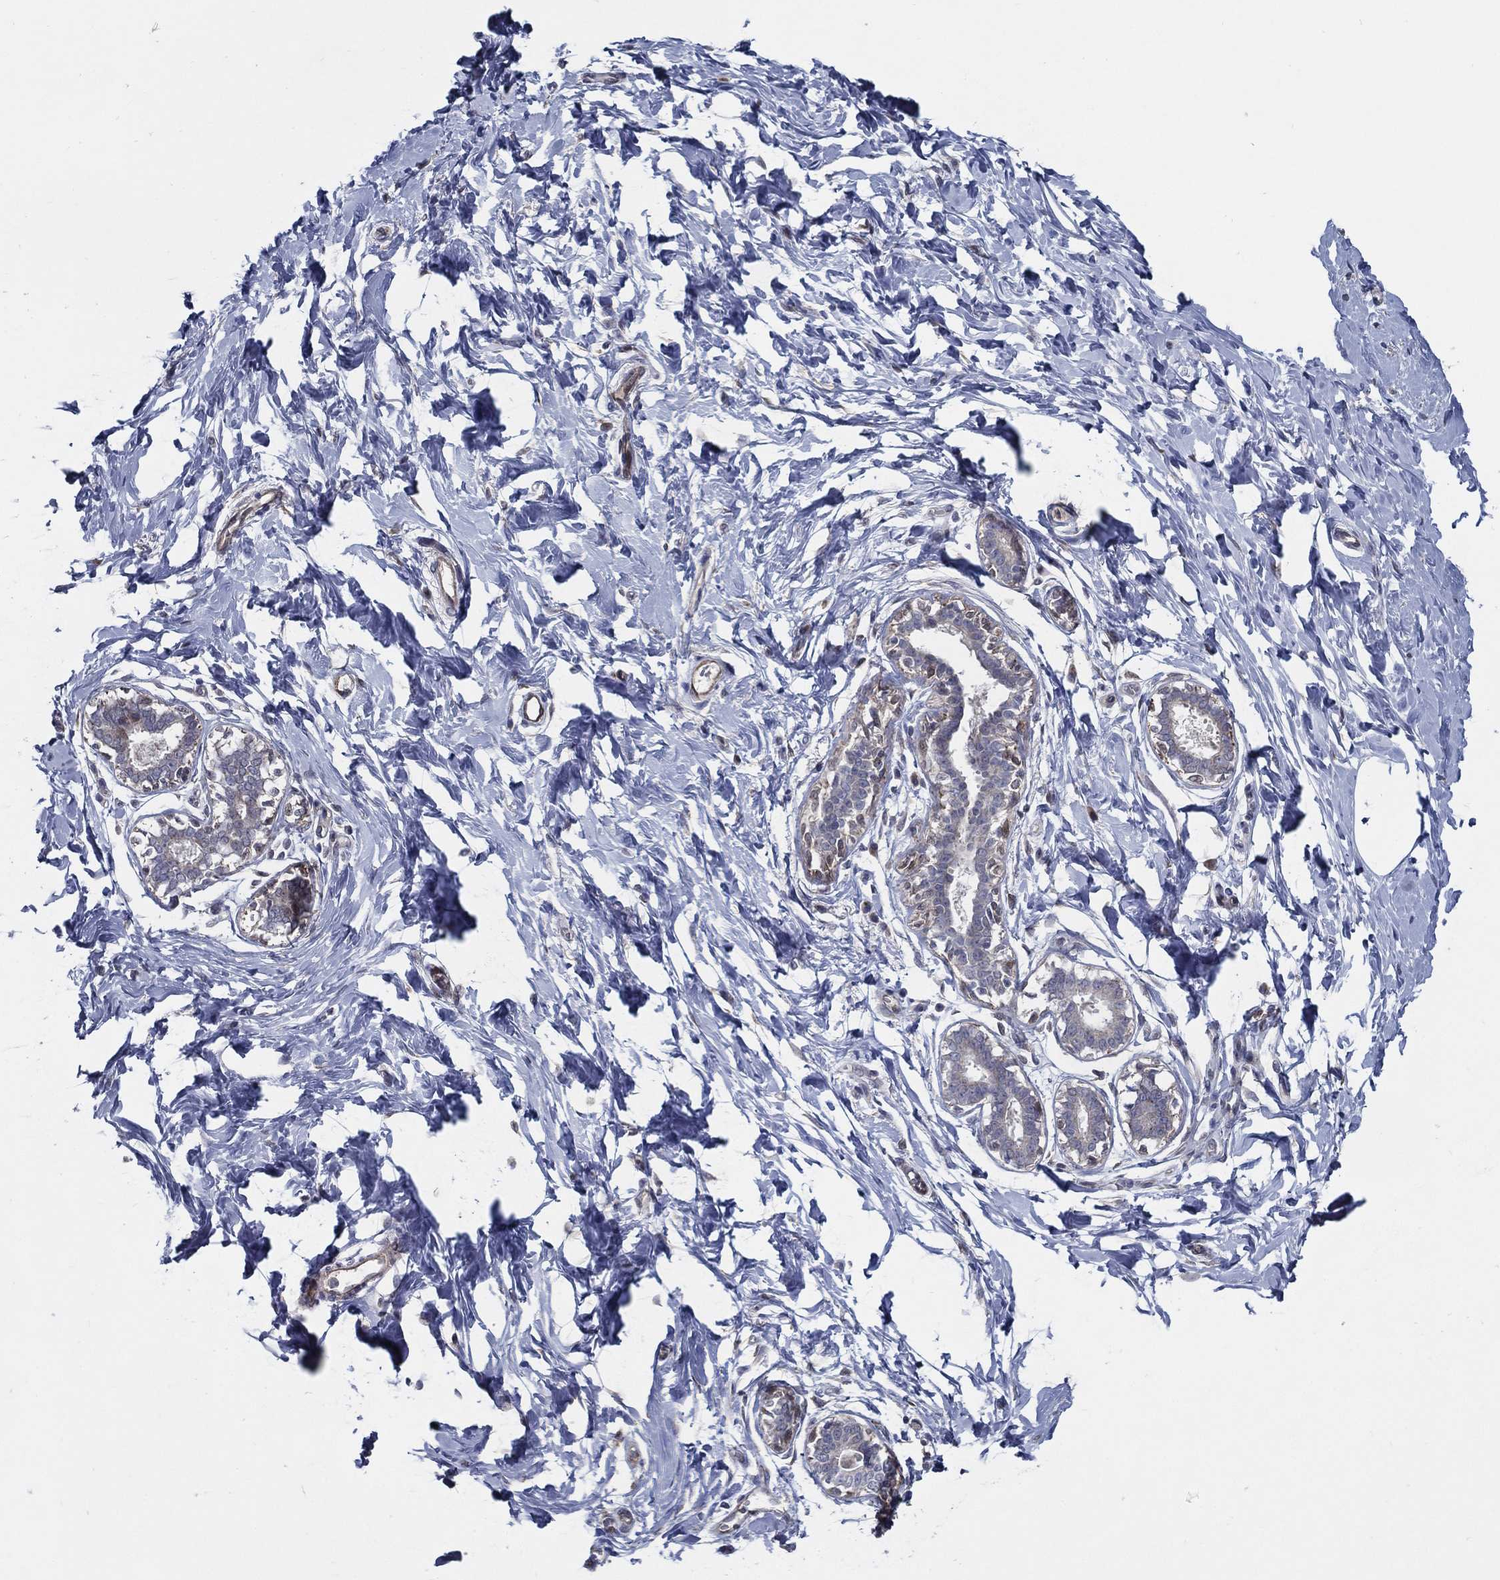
{"staining": {"intensity": "weak", "quantity": "<25%", "location": "cytoplasmic/membranous"}, "tissue": "breast", "cell_type": "Glandular cells", "image_type": "normal", "snomed": [{"axis": "morphology", "description": "Normal tissue, NOS"}, {"axis": "morphology", "description": "Lobular carcinoma, in situ"}, {"axis": "topography", "description": "Breast"}], "caption": "A high-resolution image shows IHC staining of benign breast, which exhibits no significant expression in glandular cells.", "gene": "ARHGAP11A", "patient": {"sex": "female", "age": 35}}